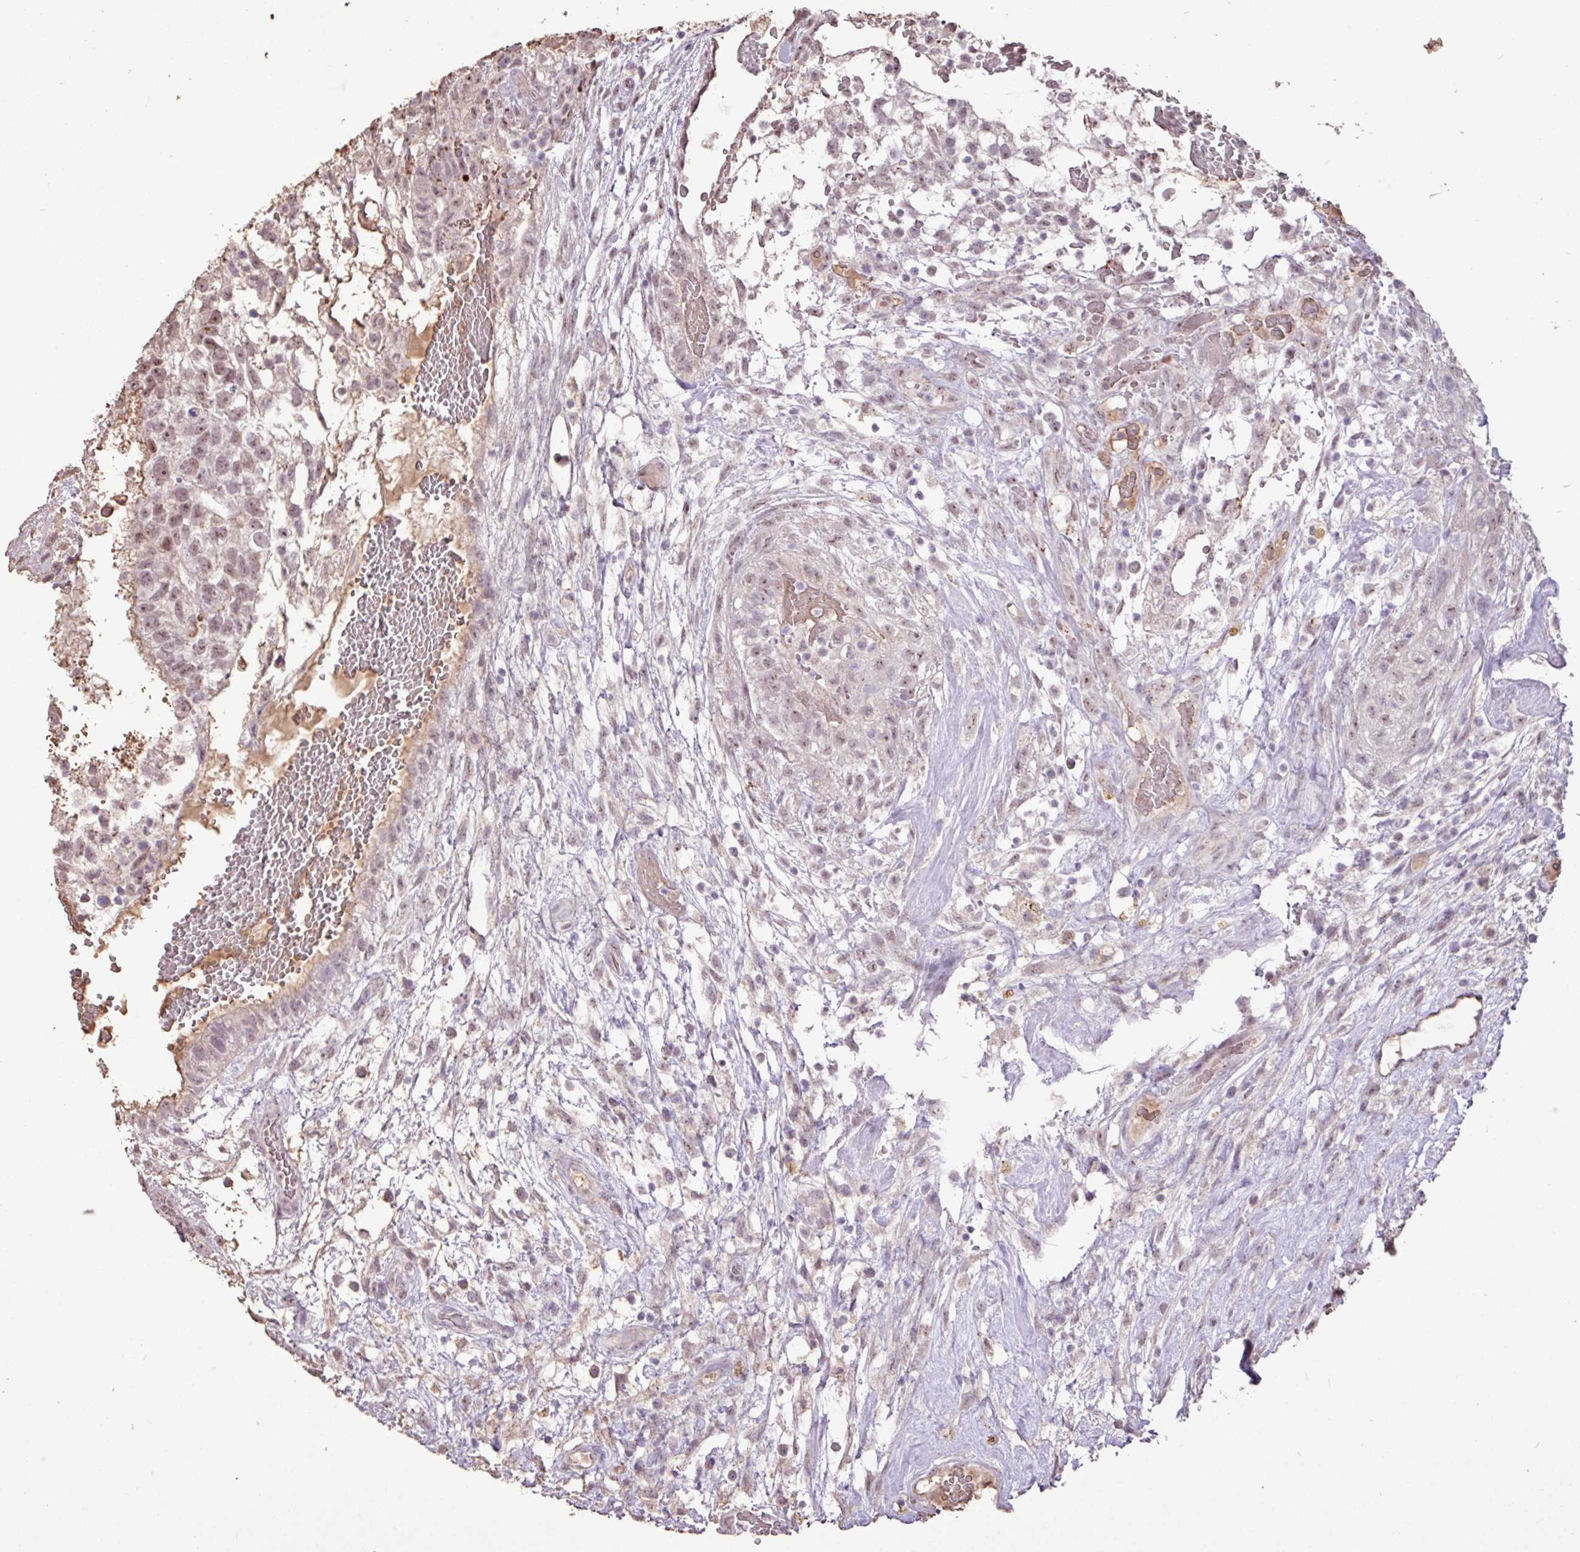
{"staining": {"intensity": "weak", "quantity": ">75%", "location": "nuclear"}, "tissue": "testis cancer", "cell_type": "Tumor cells", "image_type": "cancer", "snomed": [{"axis": "morphology", "description": "Normal tissue, NOS"}, {"axis": "morphology", "description": "Carcinoma, Embryonal, NOS"}, {"axis": "topography", "description": "Testis"}], "caption": "Immunohistochemistry staining of embryonal carcinoma (testis), which demonstrates low levels of weak nuclear positivity in about >75% of tumor cells indicating weak nuclear protein staining. The staining was performed using DAB (3,3'-diaminobenzidine) (brown) for protein detection and nuclei were counterstained in hematoxylin (blue).", "gene": "L3MBTL3", "patient": {"sex": "male", "age": 32}}